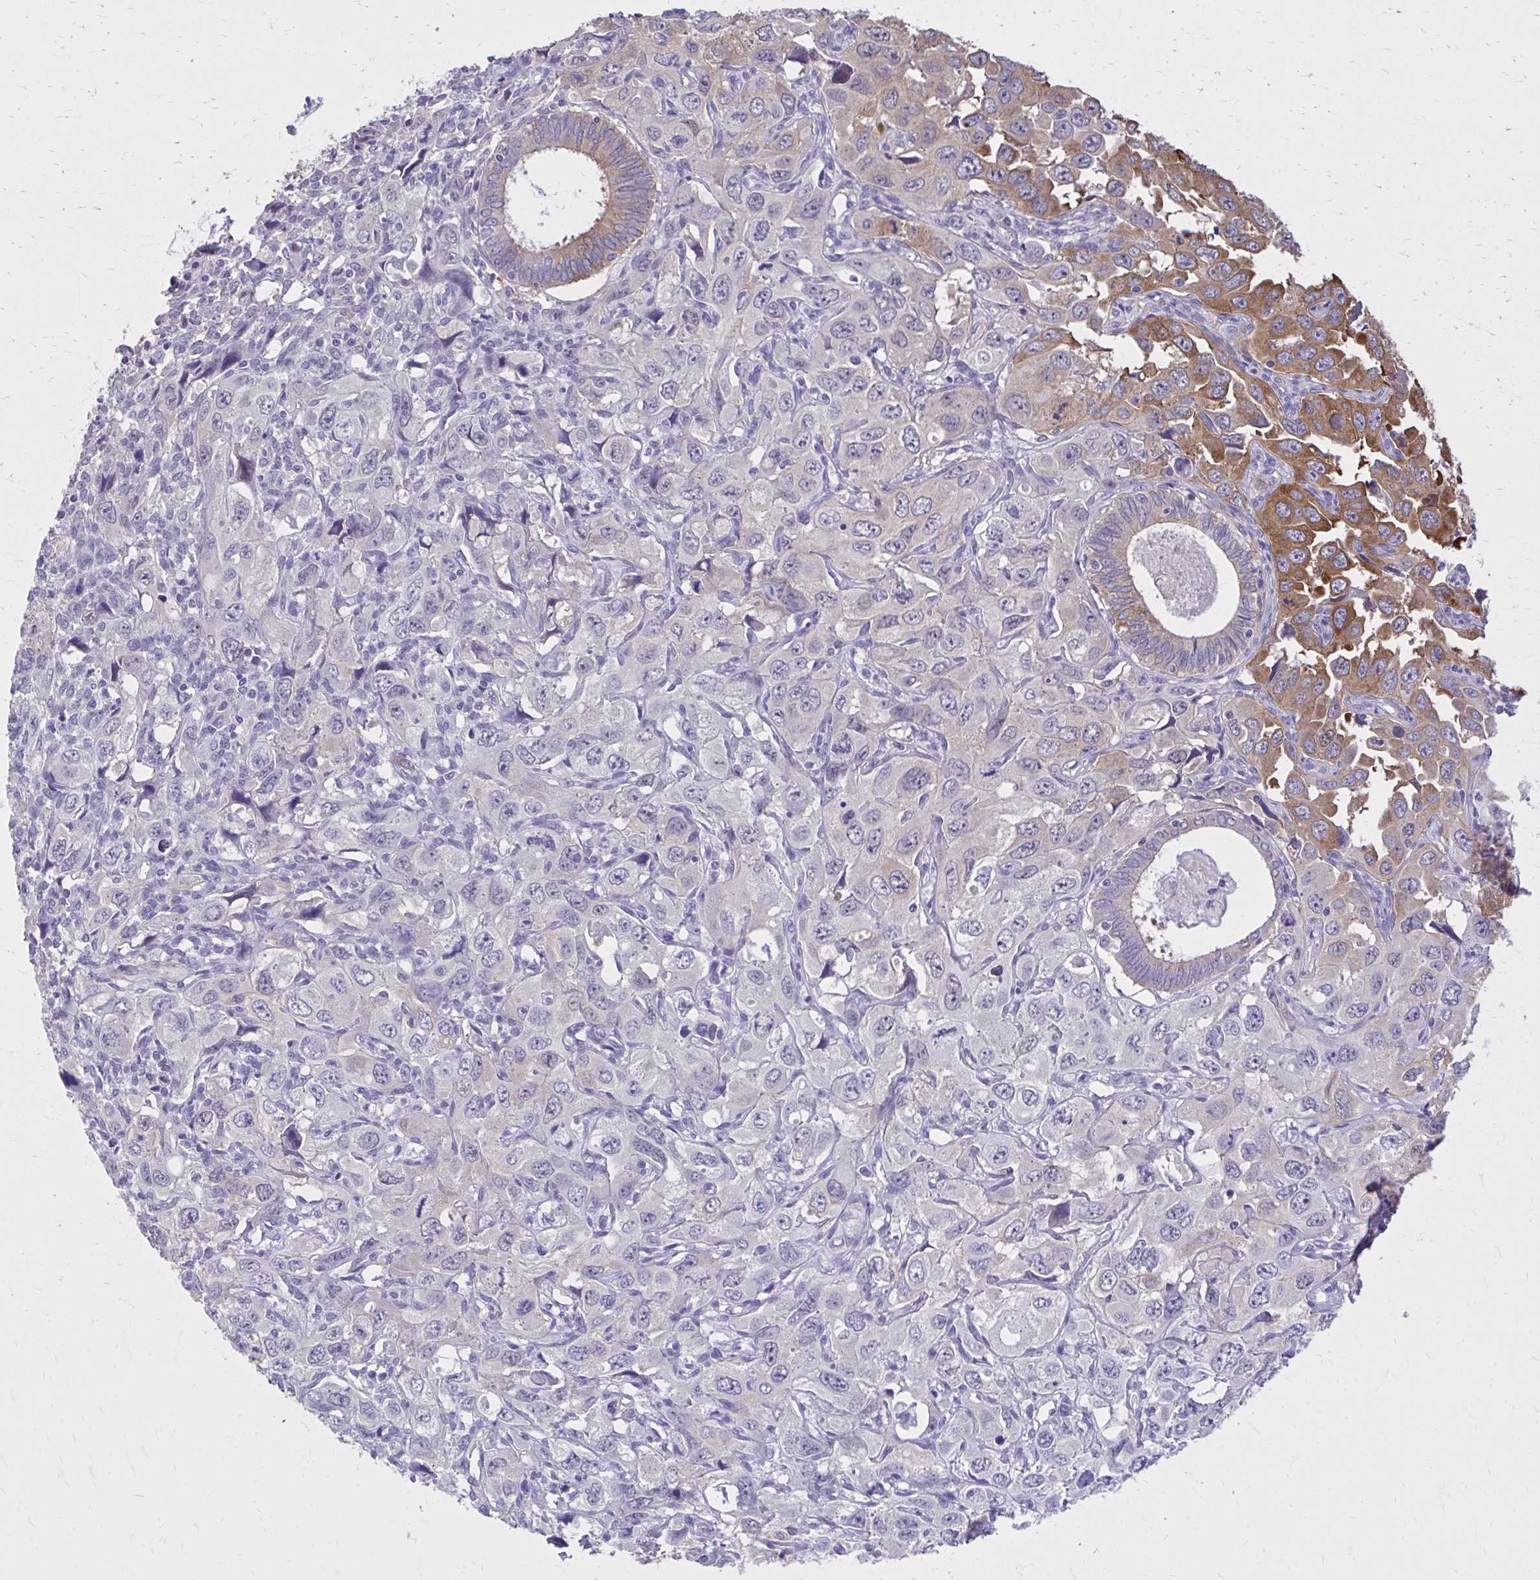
{"staining": {"intensity": "moderate", "quantity": "<25%", "location": "cytoplasmic/membranous"}, "tissue": "endometrial cancer", "cell_type": "Tumor cells", "image_type": "cancer", "snomed": [{"axis": "morphology", "description": "Adenocarcinoma, NOS"}, {"axis": "topography", "description": "Uterus"}], "caption": "A photomicrograph showing moderate cytoplasmic/membranous expression in about <25% of tumor cells in endometrial cancer, as visualized by brown immunohistochemical staining.", "gene": "EPB41L1", "patient": {"sex": "female", "age": 62}}